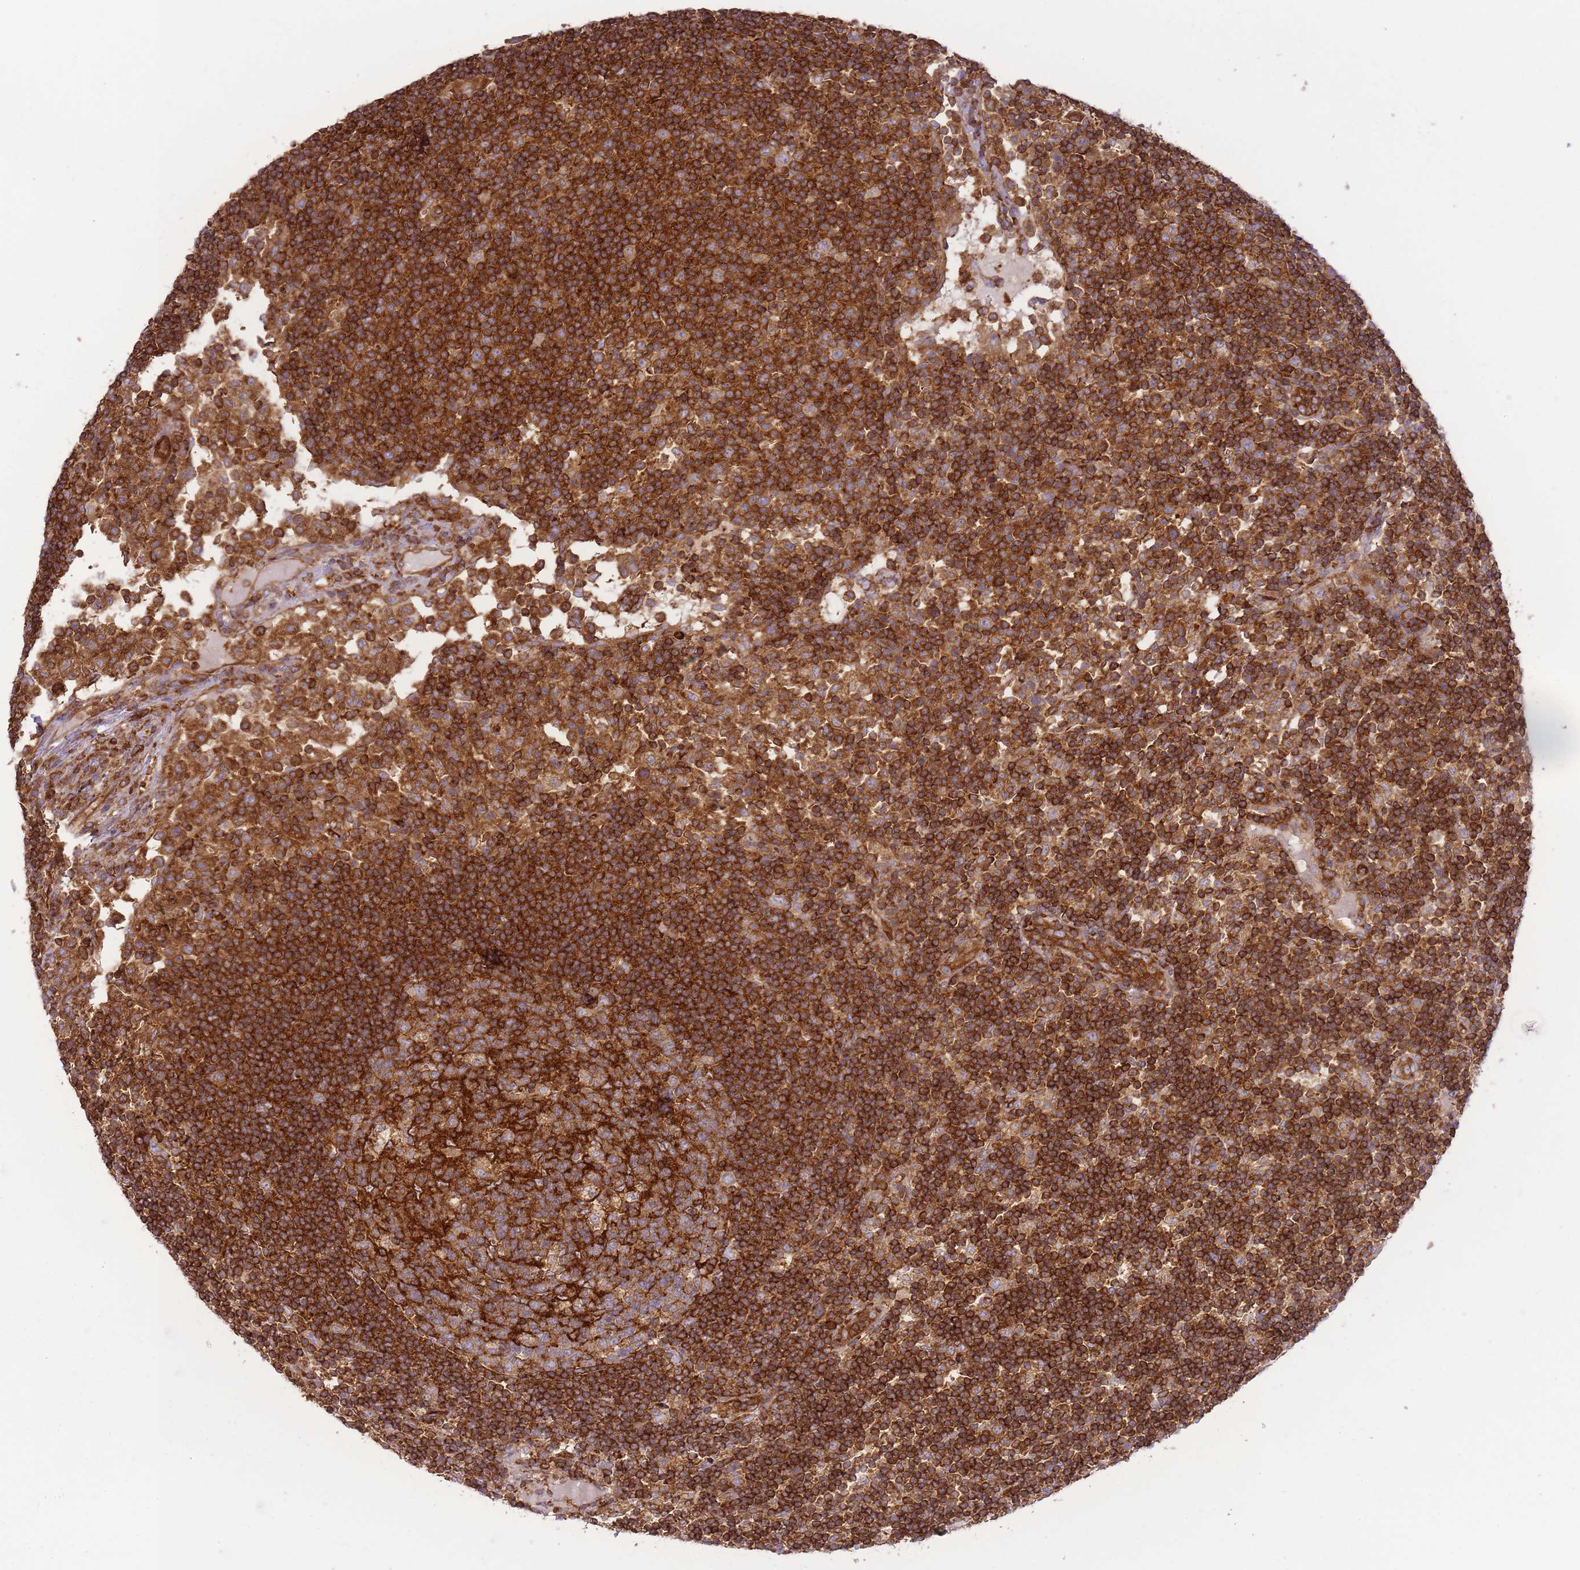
{"staining": {"intensity": "moderate", "quantity": ">75%", "location": "cytoplasmic/membranous"}, "tissue": "lymph node", "cell_type": "Germinal center cells", "image_type": "normal", "snomed": [{"axis": "morphology", "description": "Normal tissue, NOS"}, {"axis": "topography", "description": "Lymph node"}], "caption": "Lymph node stained with IHC displays moderate cytoplasmic/membranous staining in approximately >75% of germinal center cells.", "gene": "MSN", "patient": {"sex": "female", "age": 53}}